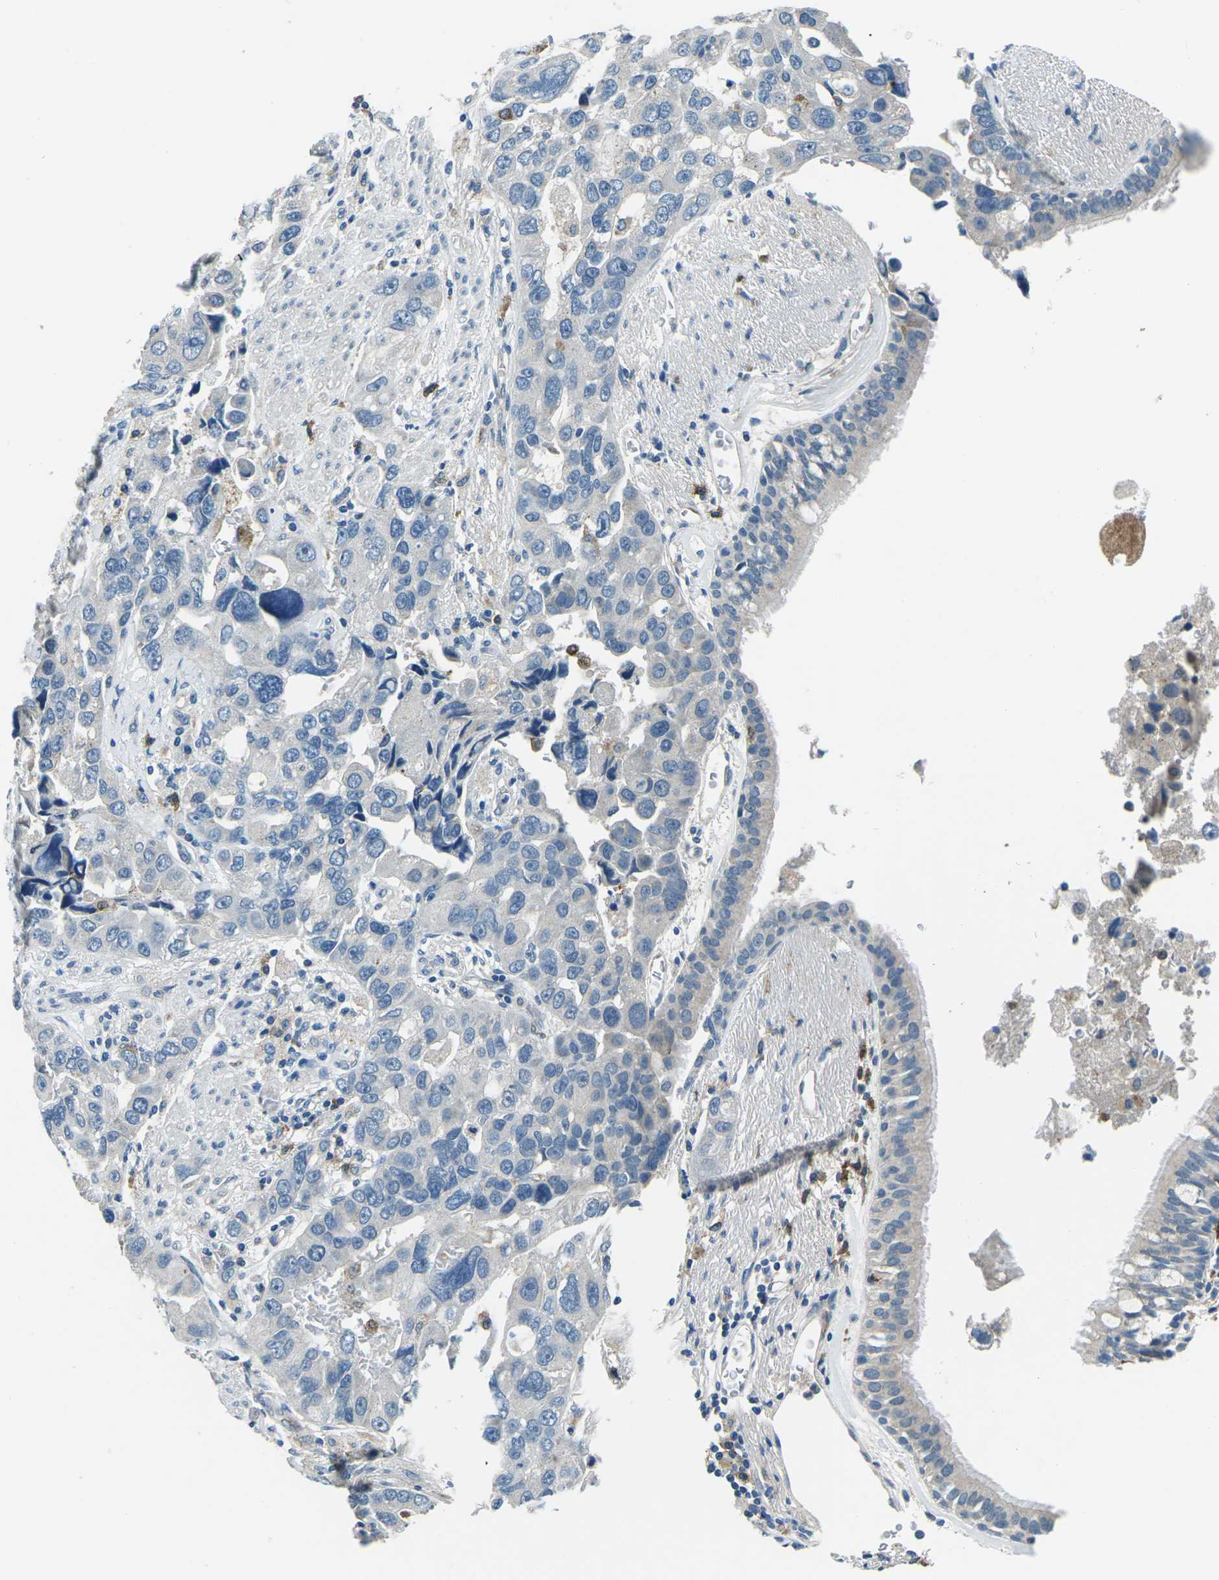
{"staining": {"intensity": "negative", "quantity": "none", "location": "none"}, "tissue": "bronchus", "cell_type": "Respiratory epithelial cells", "image_type": "normal", "snomed": [{"axis": "morphology", "description": "Normal tissue, NOS"}, {"axis": "morphology", "description": "Adenocarcinoma, NOS"}, {"axis": "morphology", "description": "Adenocarcinoma, metastatic, NOS"}, {"axis": "topography", "description": "Lymph node"}, {"axis": "topography", "description": "Bronchus"}, {"axis": "topography", "description": "Lung"}], "caption": "A high-resolution micrograph shows IHC staining of benign bronchus, which exhibits no significant staining in respiratory epithelial cells.", "gene": "CD1D", "patient": {"sex": "female", "age": 54}}